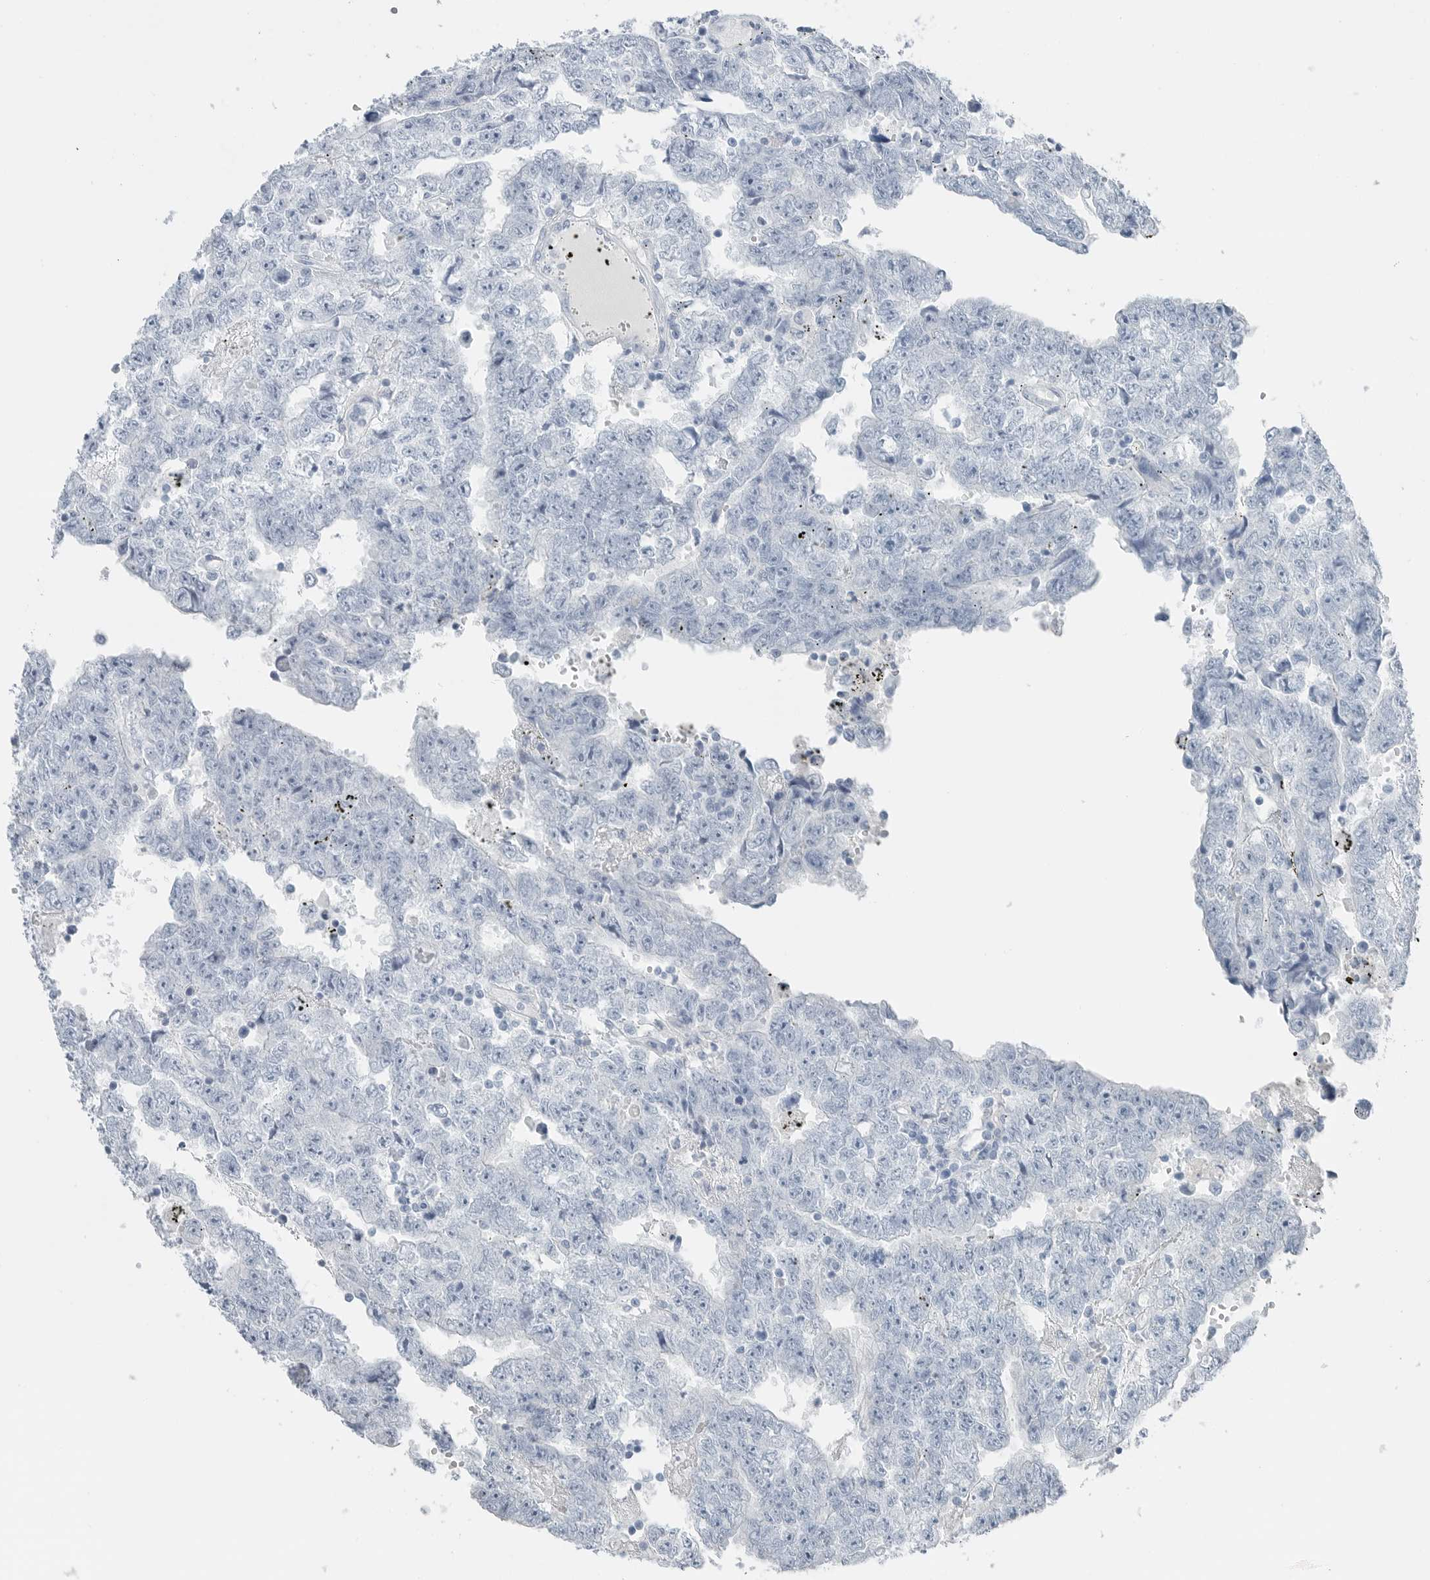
{"staining": {"intensity": "negative", "quantity": "none", "location": "none"}, "tissue": "testis cancer", "cell_type": "Tumor cells", "image_type": "cancer", "snomed": [{"axis": "morphology", "description": "Carcinoma, Embryonal, NOS"}, {"axis": "topography", "description": "Testis"}], "caption": "An image of human testis cancer (embryonal carcinoma) is negative for staining in tumor cells.", "gene": "SERPINB7", "patient": {"sex": "male", "age": 25}}